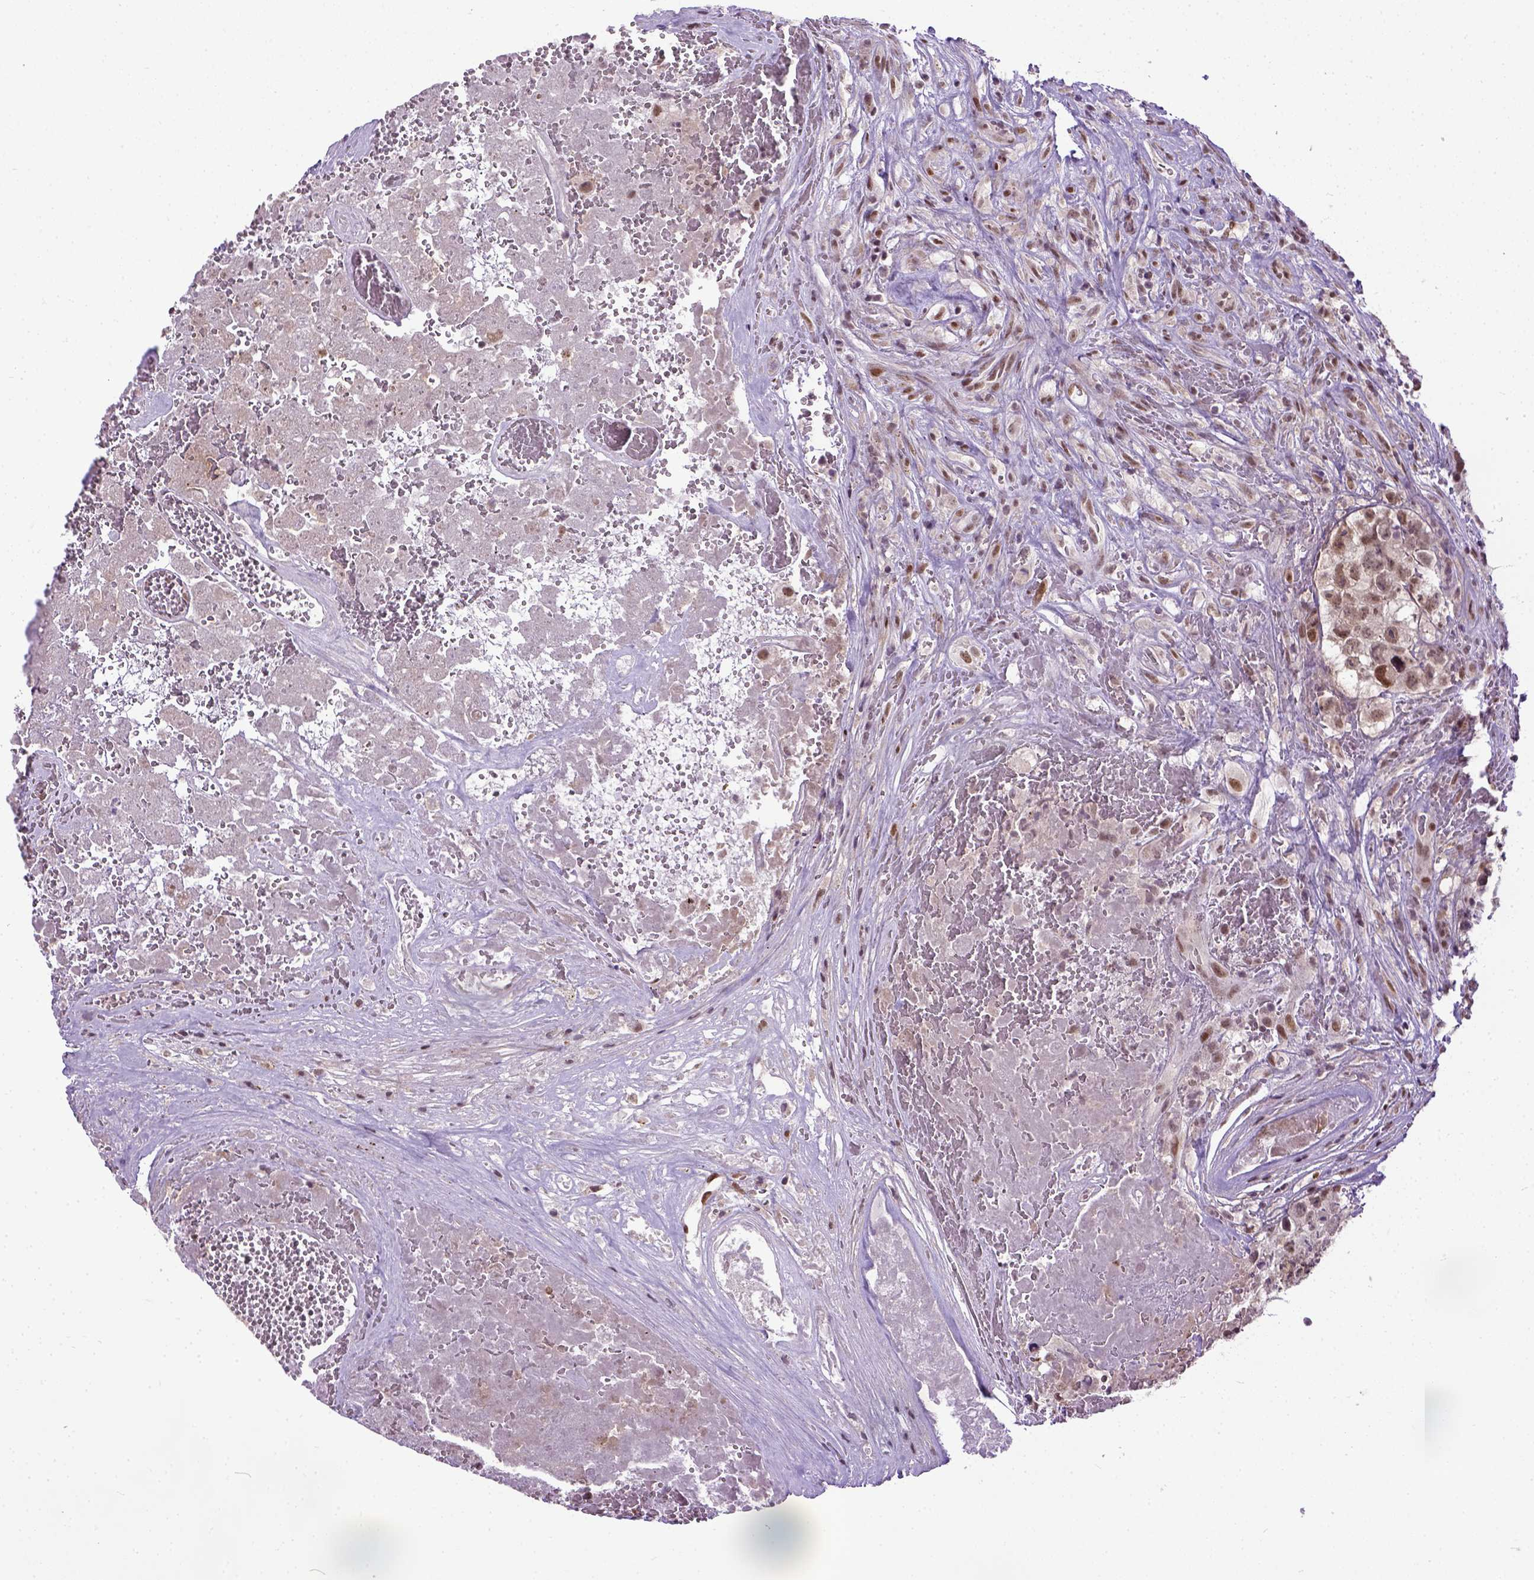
{"staining": {"intensity": "moderate", "quantity": ">75%", "location": "nuclear"}, "tissue": "testis cancer", "cell_type": "Tumor cells", "image_type": "cancer", "snomed": [{"axis": "morphology", "description": "Carcinoma, Embryonal, NOS"}, {"axis": "topography", "description": "Testis"}], "caption": "The immunohistochemical stain shows moderate nuclear positivity in tumor cells of testis embryonal carcinoma tissue.", "gene": "UBA3", "patient": {"sex": "male", "age": 18}}